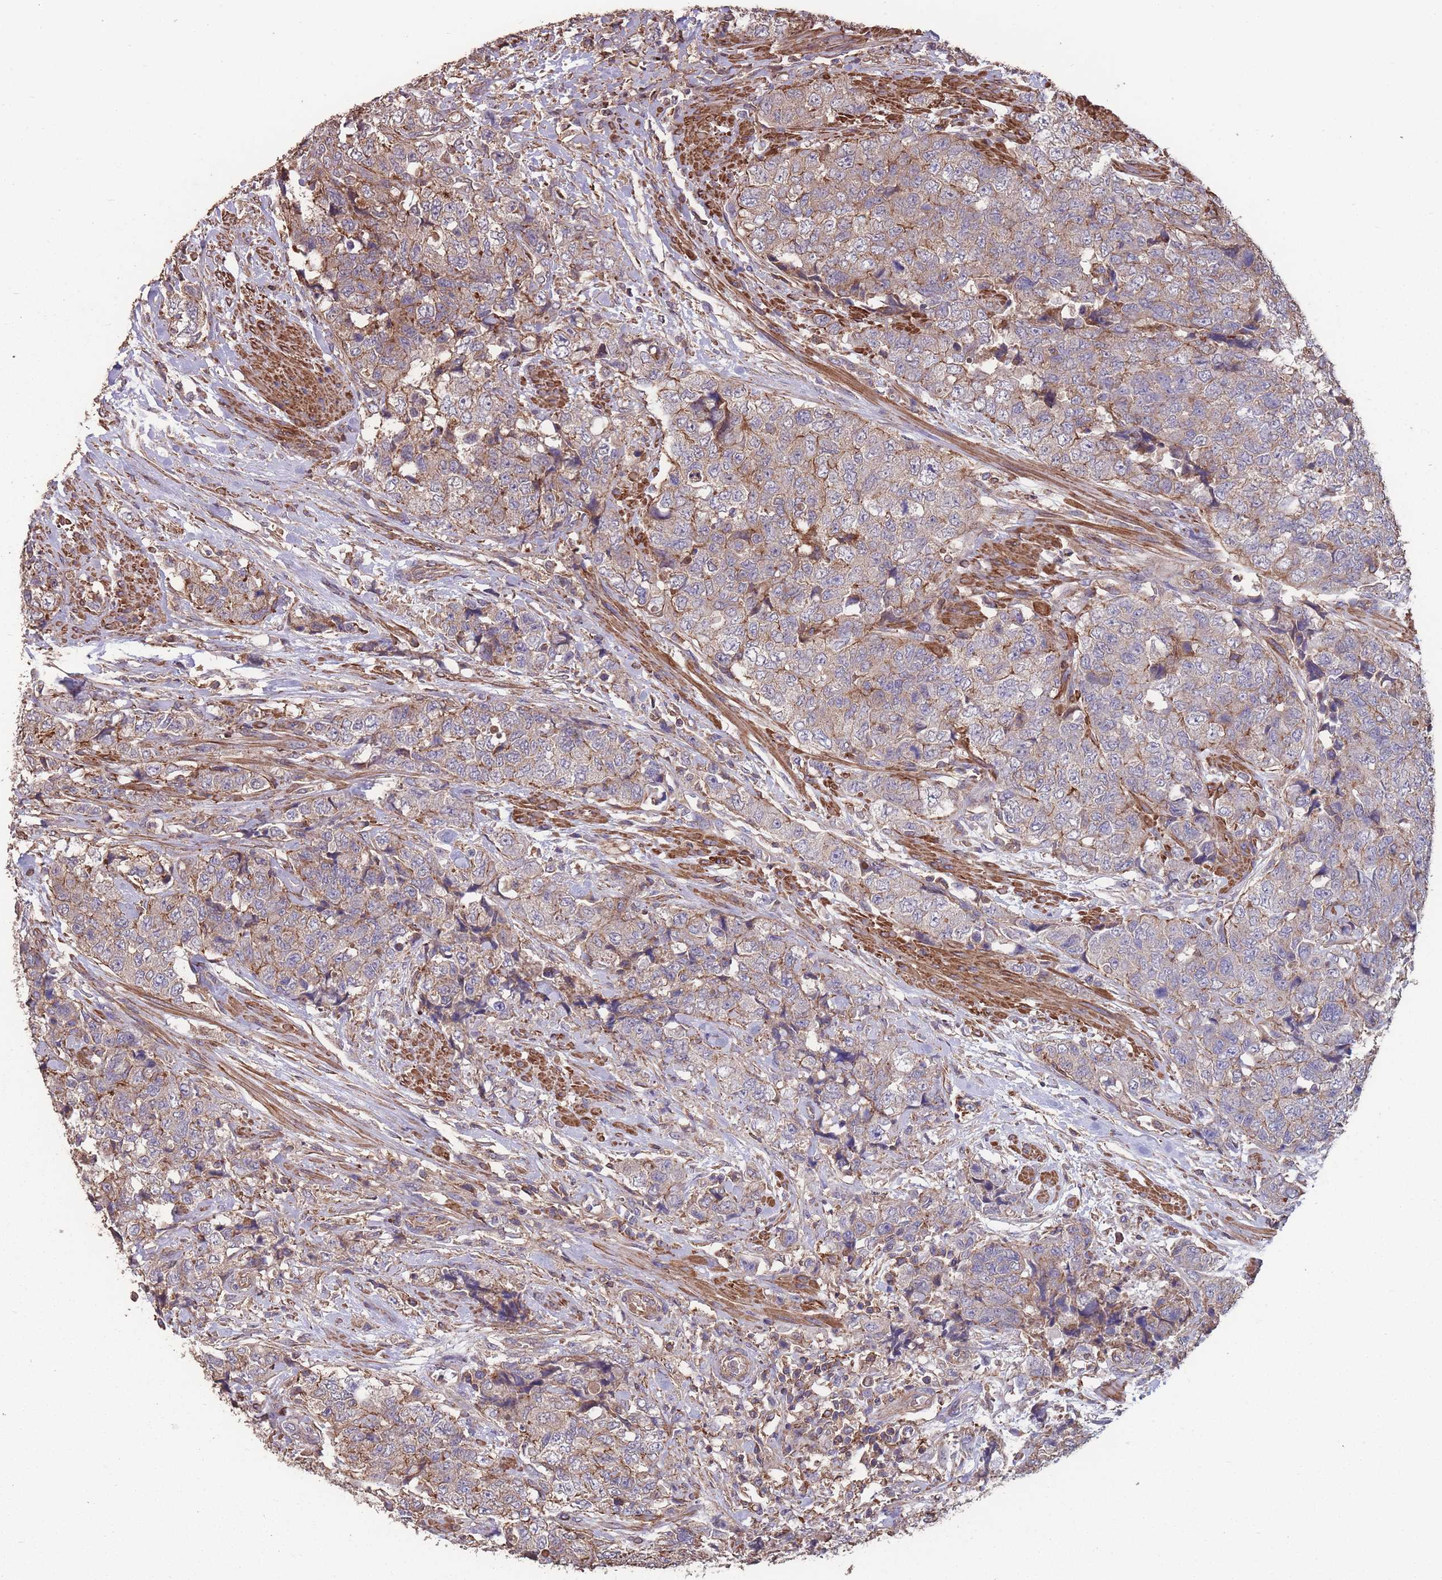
{"staining": {"intensity": "weak", "quantity": "25%-75%", "location": "cytoplasmic/membranous"}, "tissue": "urothelial cancer", "cell_type": "Tumor cells", "image_type": "cancer", "snomed": [{"axis": "morphology", "description": "Urothelial carcinoma, High grade"}, {"axis": "topography", "description": "Urinary bladder"}], "caption": "Urothelial cancer tissue demonstrates weak cytoplasmic/membranous positivity in about 25%-75% of tumor cells, visualized by immunohistochemistry.", "gene": "NUDT21", "patient": {"sex": "female", "age": 78}}